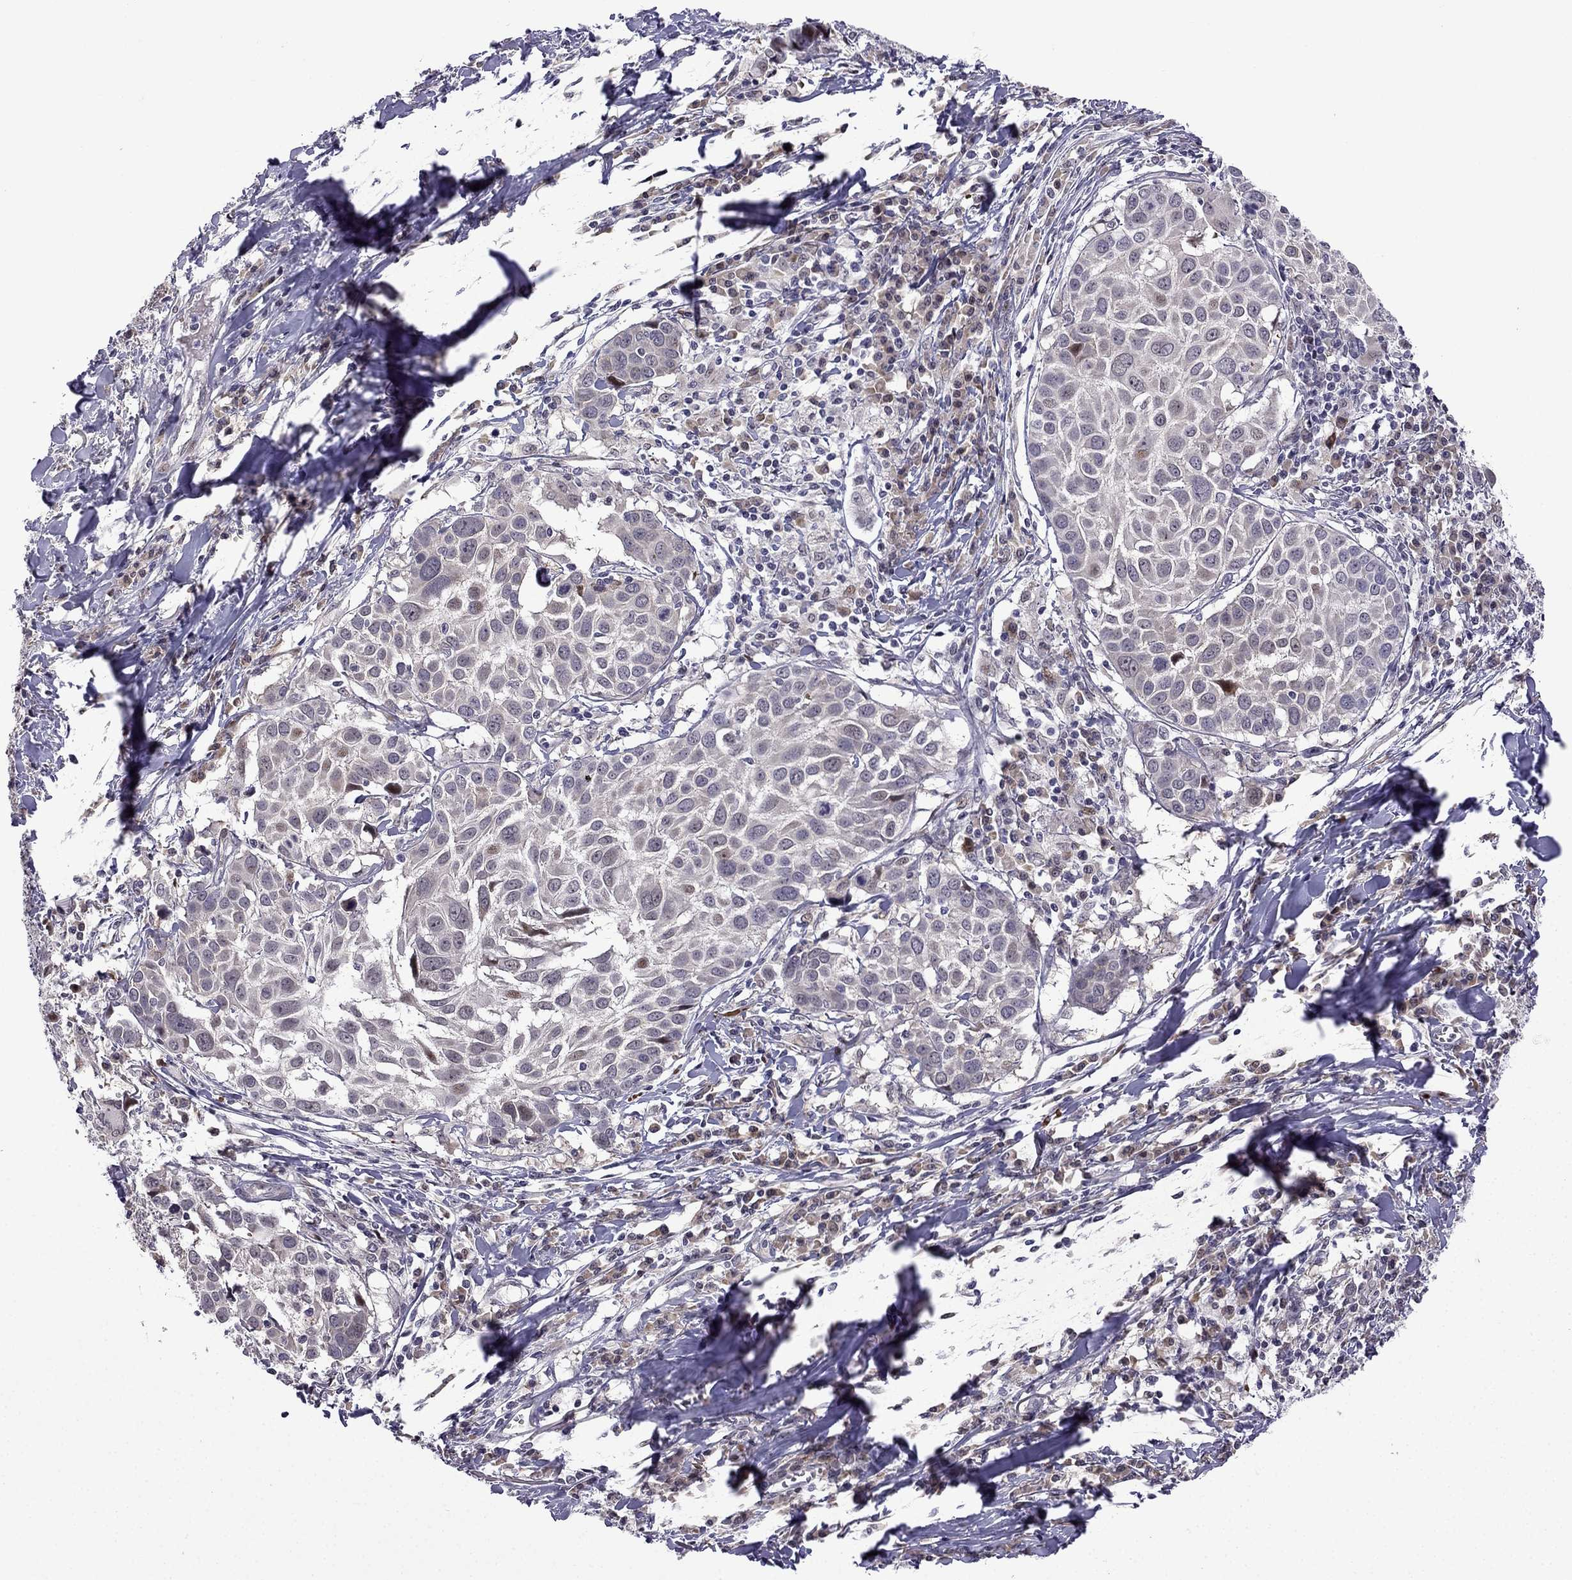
{"staining": {"intensity": "negative", "quantity": "none", "location": "none"}, "tissue": "lung cancer", "cell_type": "Tumor cells", "image_type": "cancer", "snomed": [{"axis": "morphology", "description": "Squamous cell carcinoma, NOS"}, {"axis": "topography", "description": "Lung"}], "caption": "DAB (3,3'-diaminobenzidine) immunohistochemical staining of human lung cancer (squamous cell carcinoma) shows no significant expression in tumor cells.", "gene": "FGF3", "patient": {"sex": "male", "age": 57}}